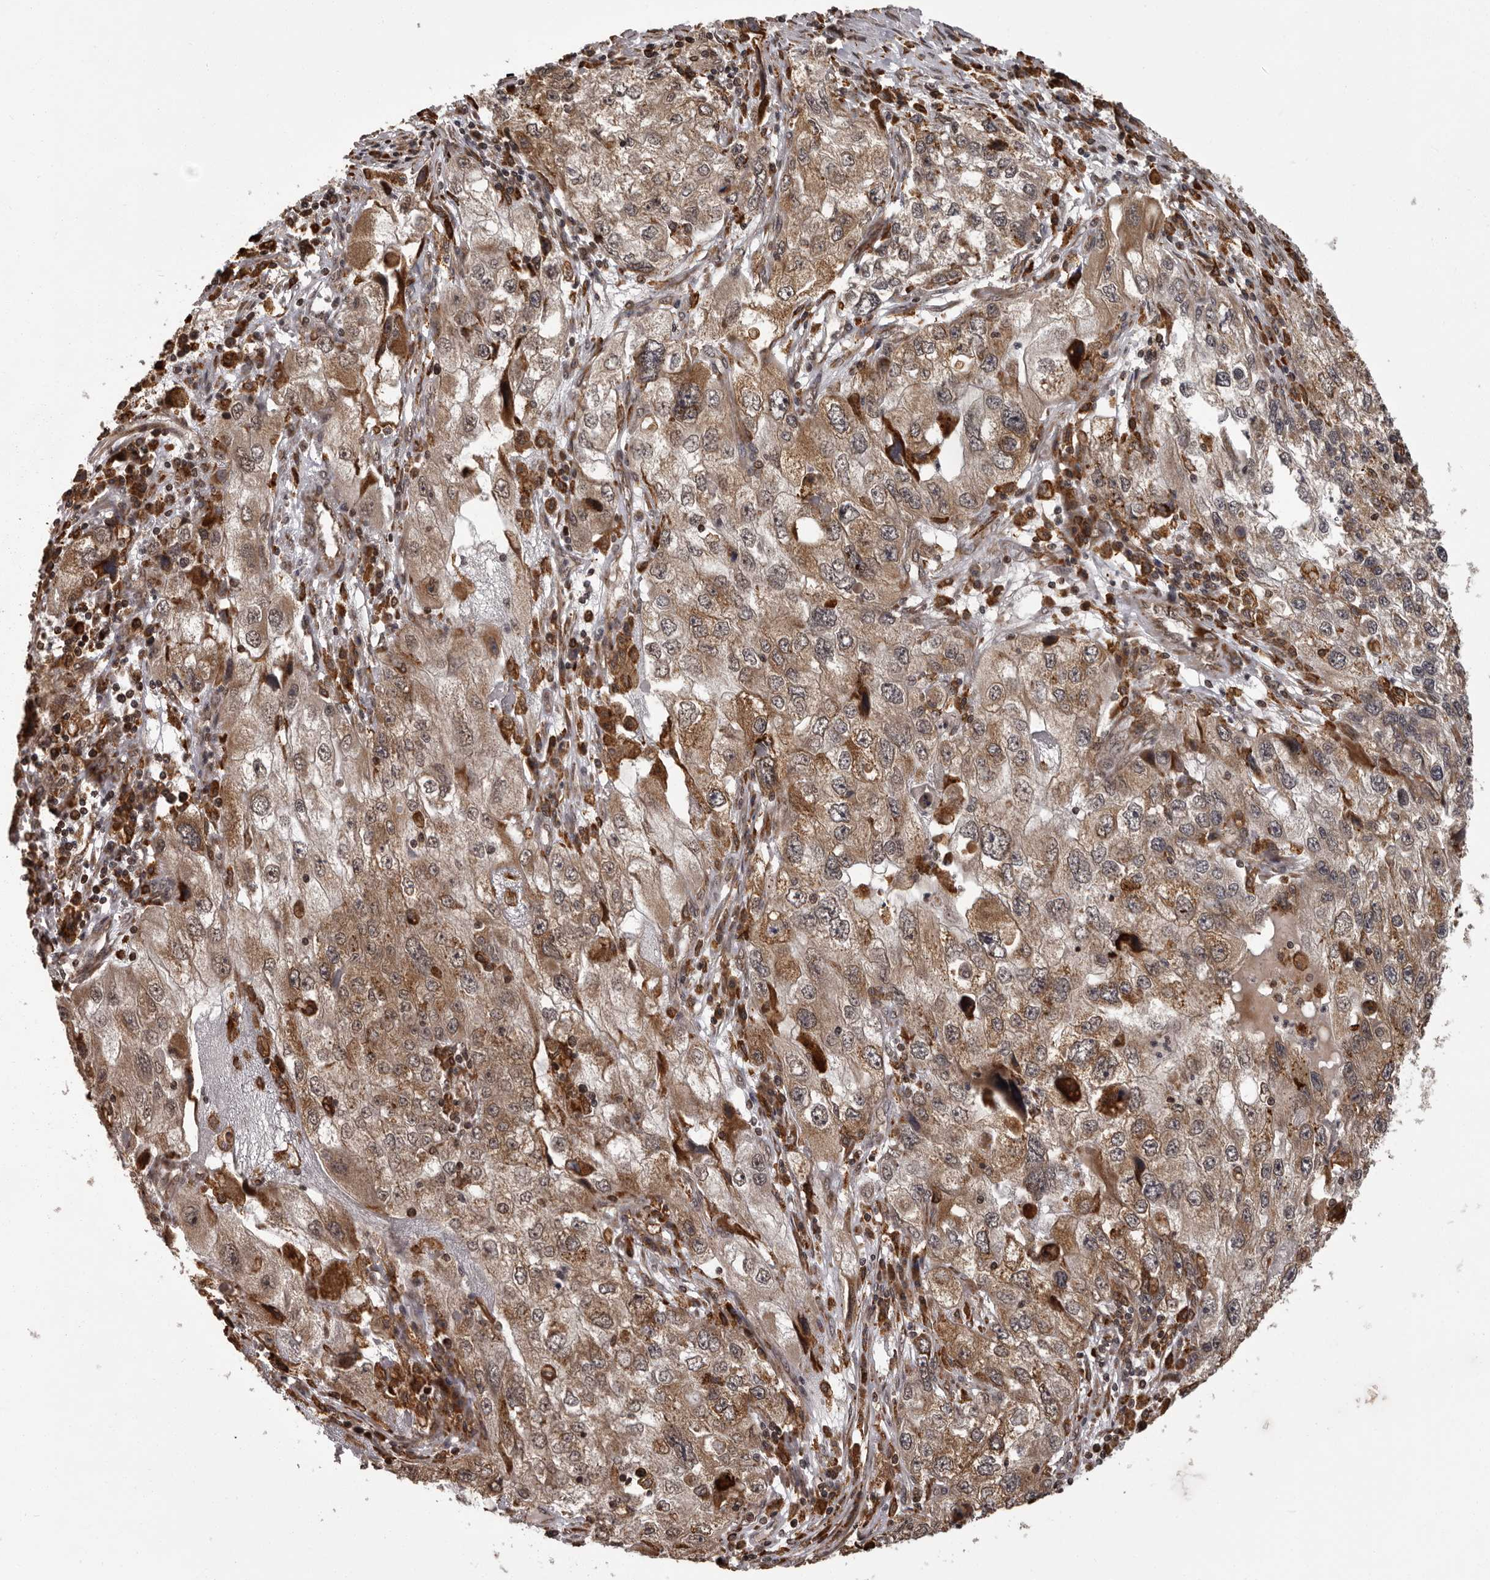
{"staining": {"intensity": "moderate", "quantity": ">75%", "location": "cytoplasmic/membranous"}, "tissue": "endometrial cancer", "cell_type": "Tumor cells", "image_type": "cancer", "snomed": [{"axis": "morphology", "description": "Adenocarcinoma, NOS"}, {"axis": "topography", "description": "Endometrium"}], "caption": "High-power microscopy captured an IHC micrograph of endometrial adenocarcinoma, revealing moderate cytoplasmic/membranous positivity in approximately >75% of tumor cells.", "gene": "IL32", "patient": {"sex": "female", "age": 49}}